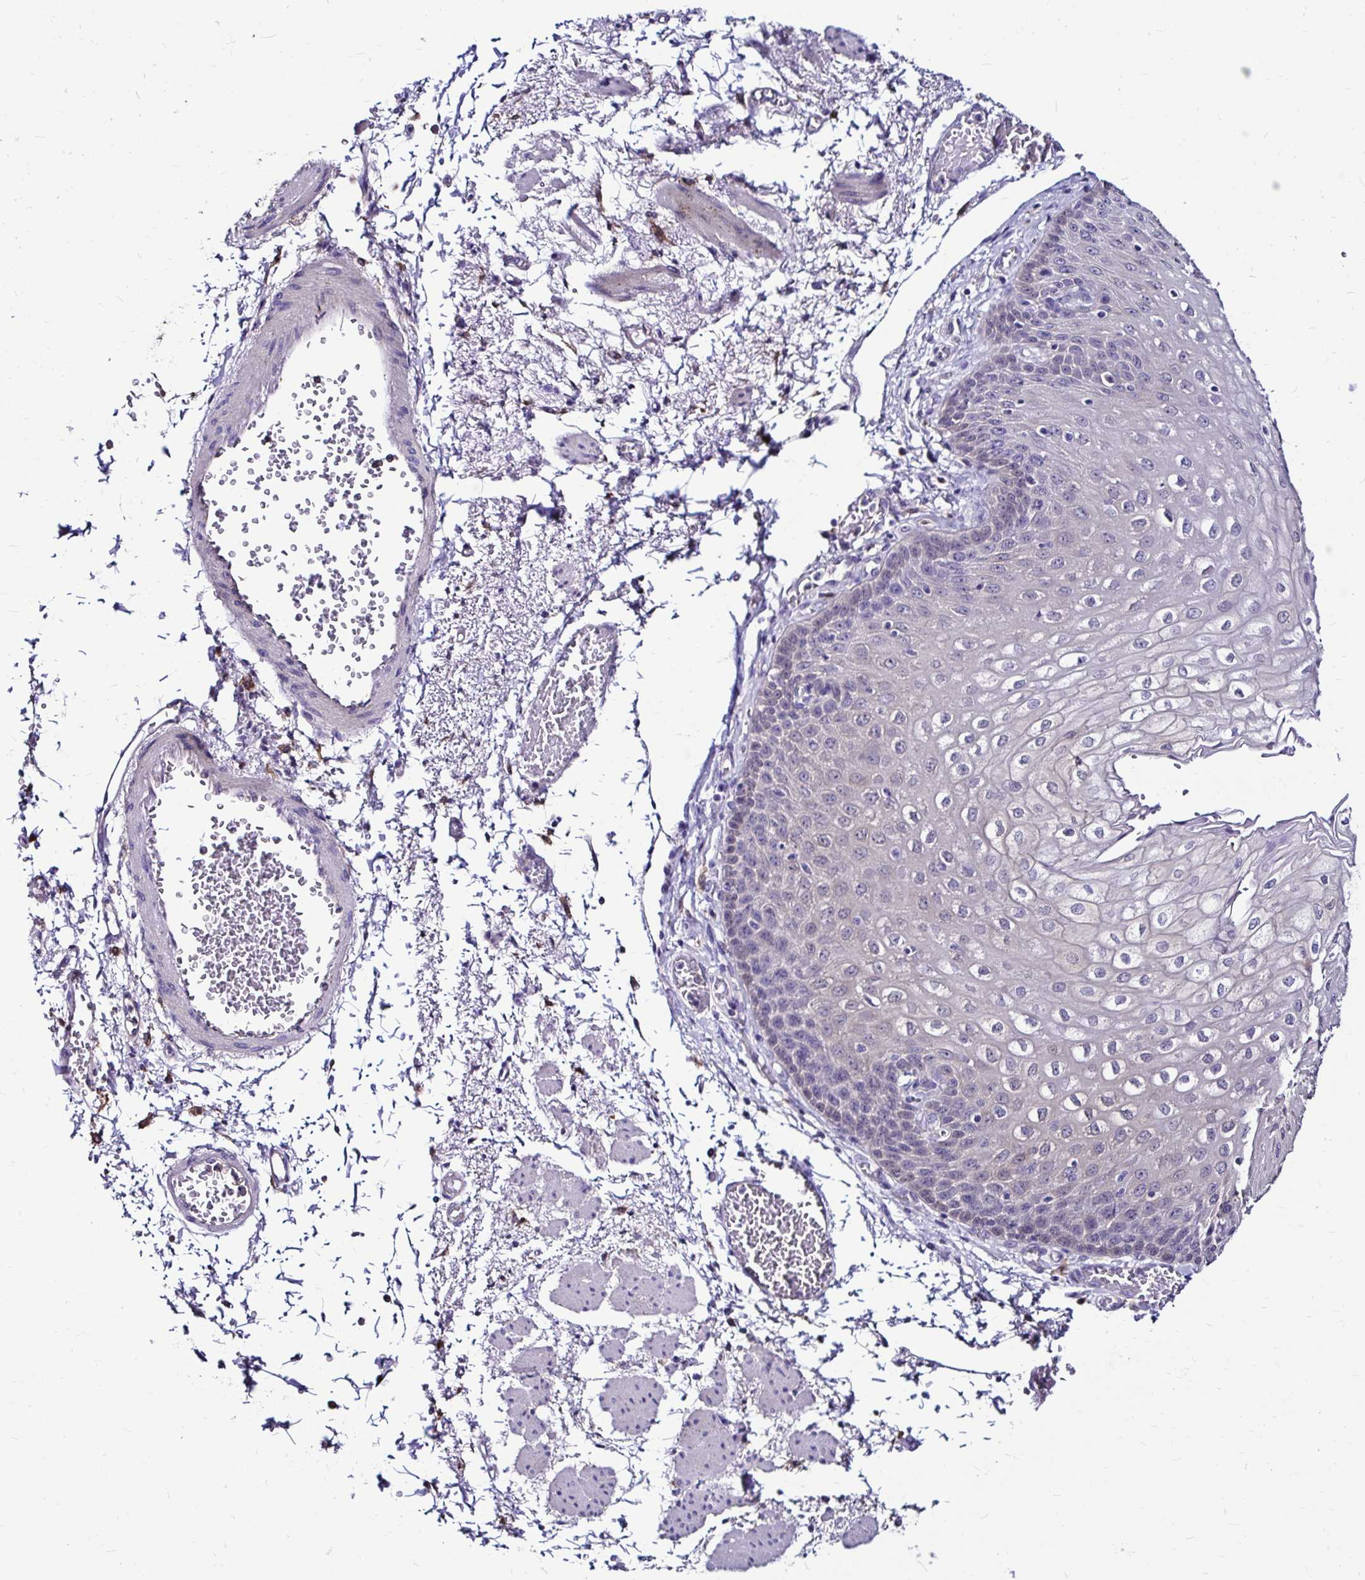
{"staining": {"intensity": "negative", "quantity": "none", "location": "none"}, "tissue": "esophagus", "cell_type": "Squamous epithelial cells", "image_type": "normal", "snomed": [{"axis": "morphology", "description": "Normal tissue, NOS"}, {"axis": "morphology", "description": "Adenocarcinoma, NOS"}, {"axis": "topography", "description": "Esophagus"}], "caption": "Protein analysis of normal esophagus exhibits no significant positivity in squamous epithelial cells.", "gene": "IDH1", "patient": {"sex": "male", "age": 81}}